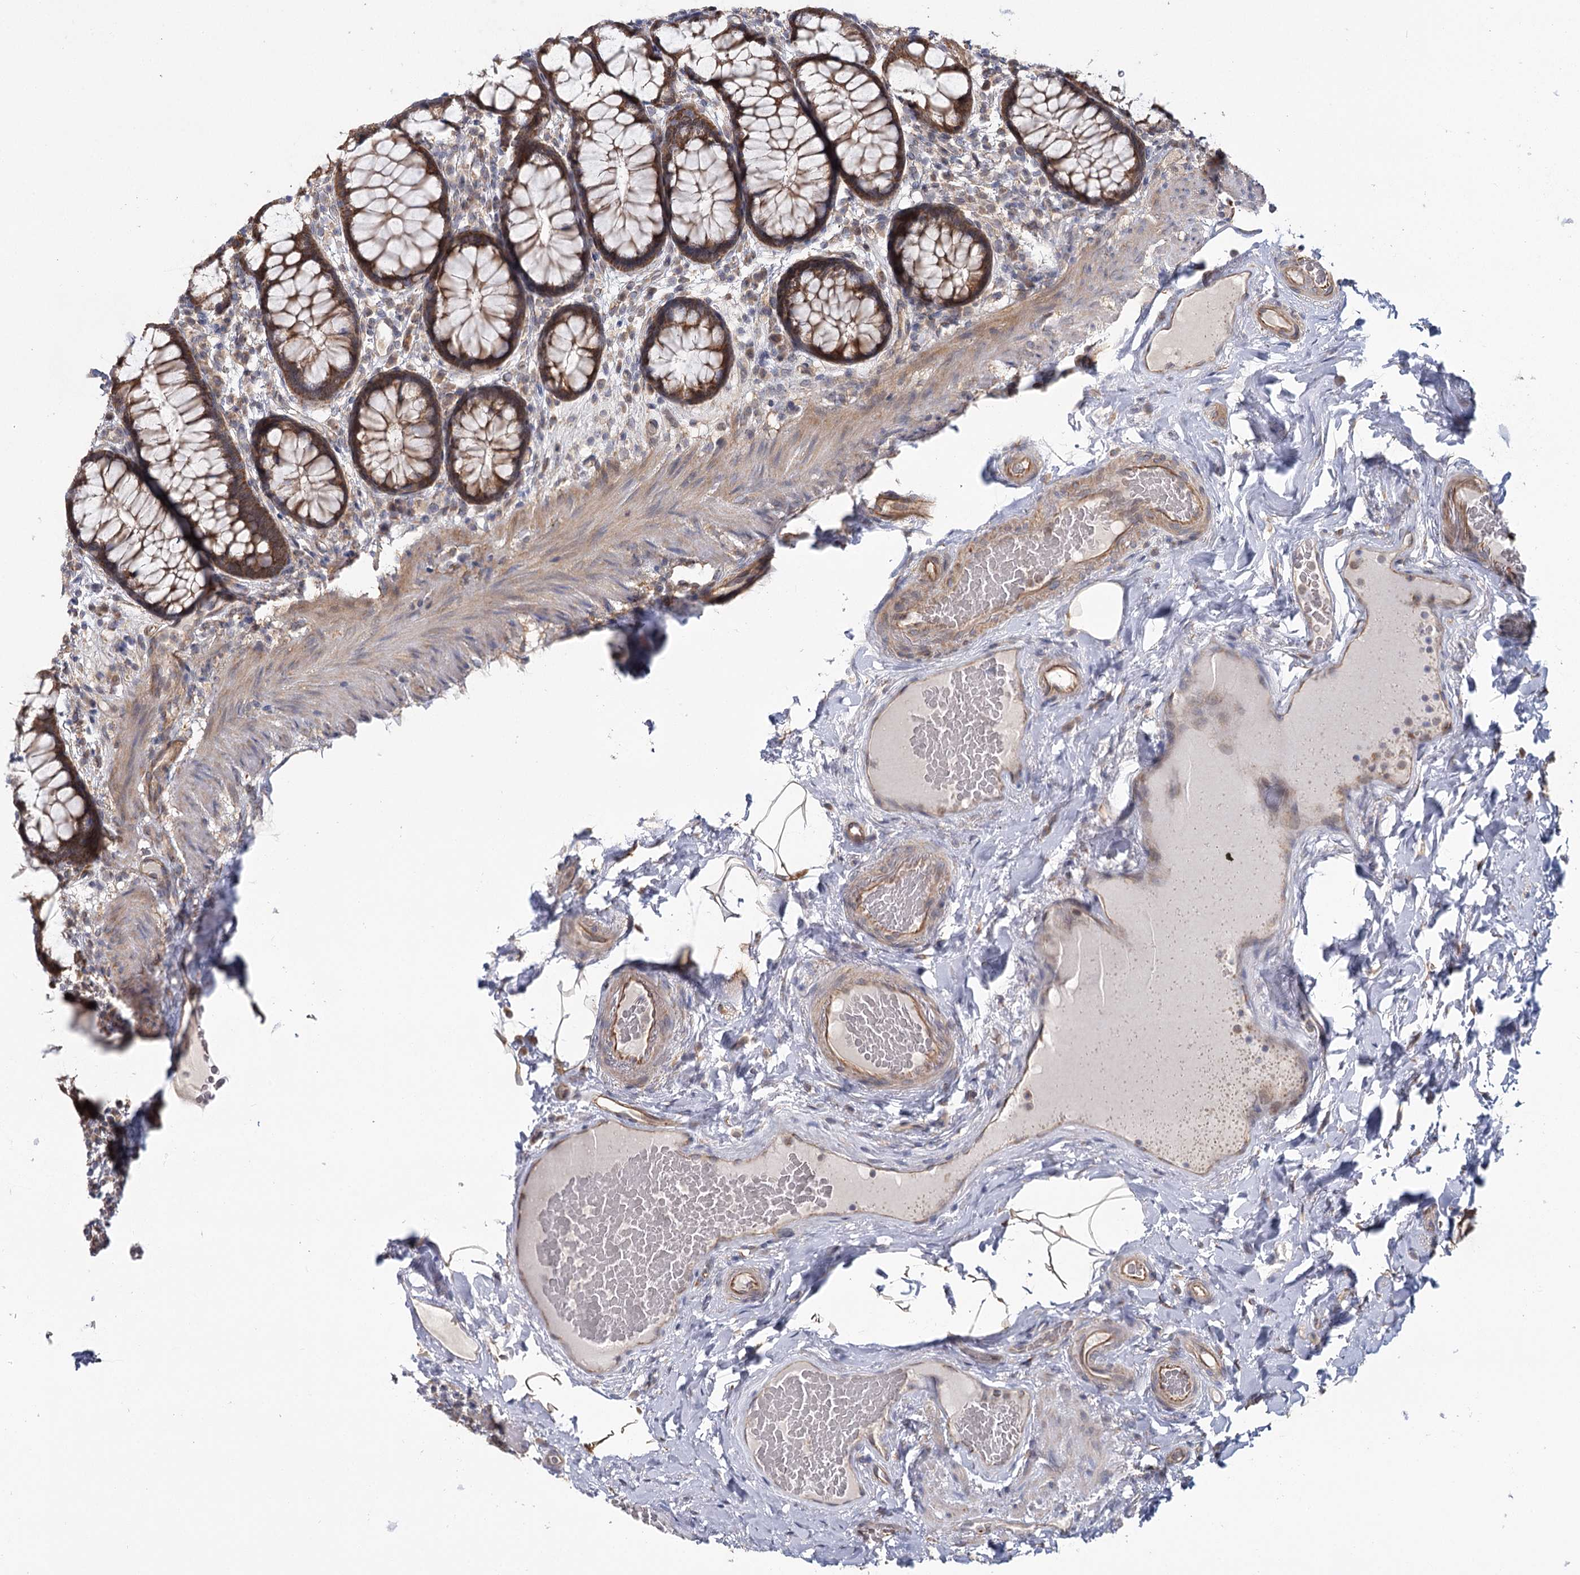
{"staining": {"intensity": "strong", "quantity": ">75%", "location": "cytoplasmic/membranous"}, "tissue": "rectum", "cell_type": "Glandular cells", "image_type": "normal", "snomed": [{"axis": "morphology", "description": "Normal tissue, NOS"}, {"axis": "topography", "description": "Rectum"}], "caption": "Immunohistochemistry (IHC) (DAB) staining of unremarkable human rectum exhibits strong cytoplasmic/membranous protein positivity in about >75% of glandular cells.", "gene": "TBC1D9B", "patient": {"sex": "male", "age": 83}}